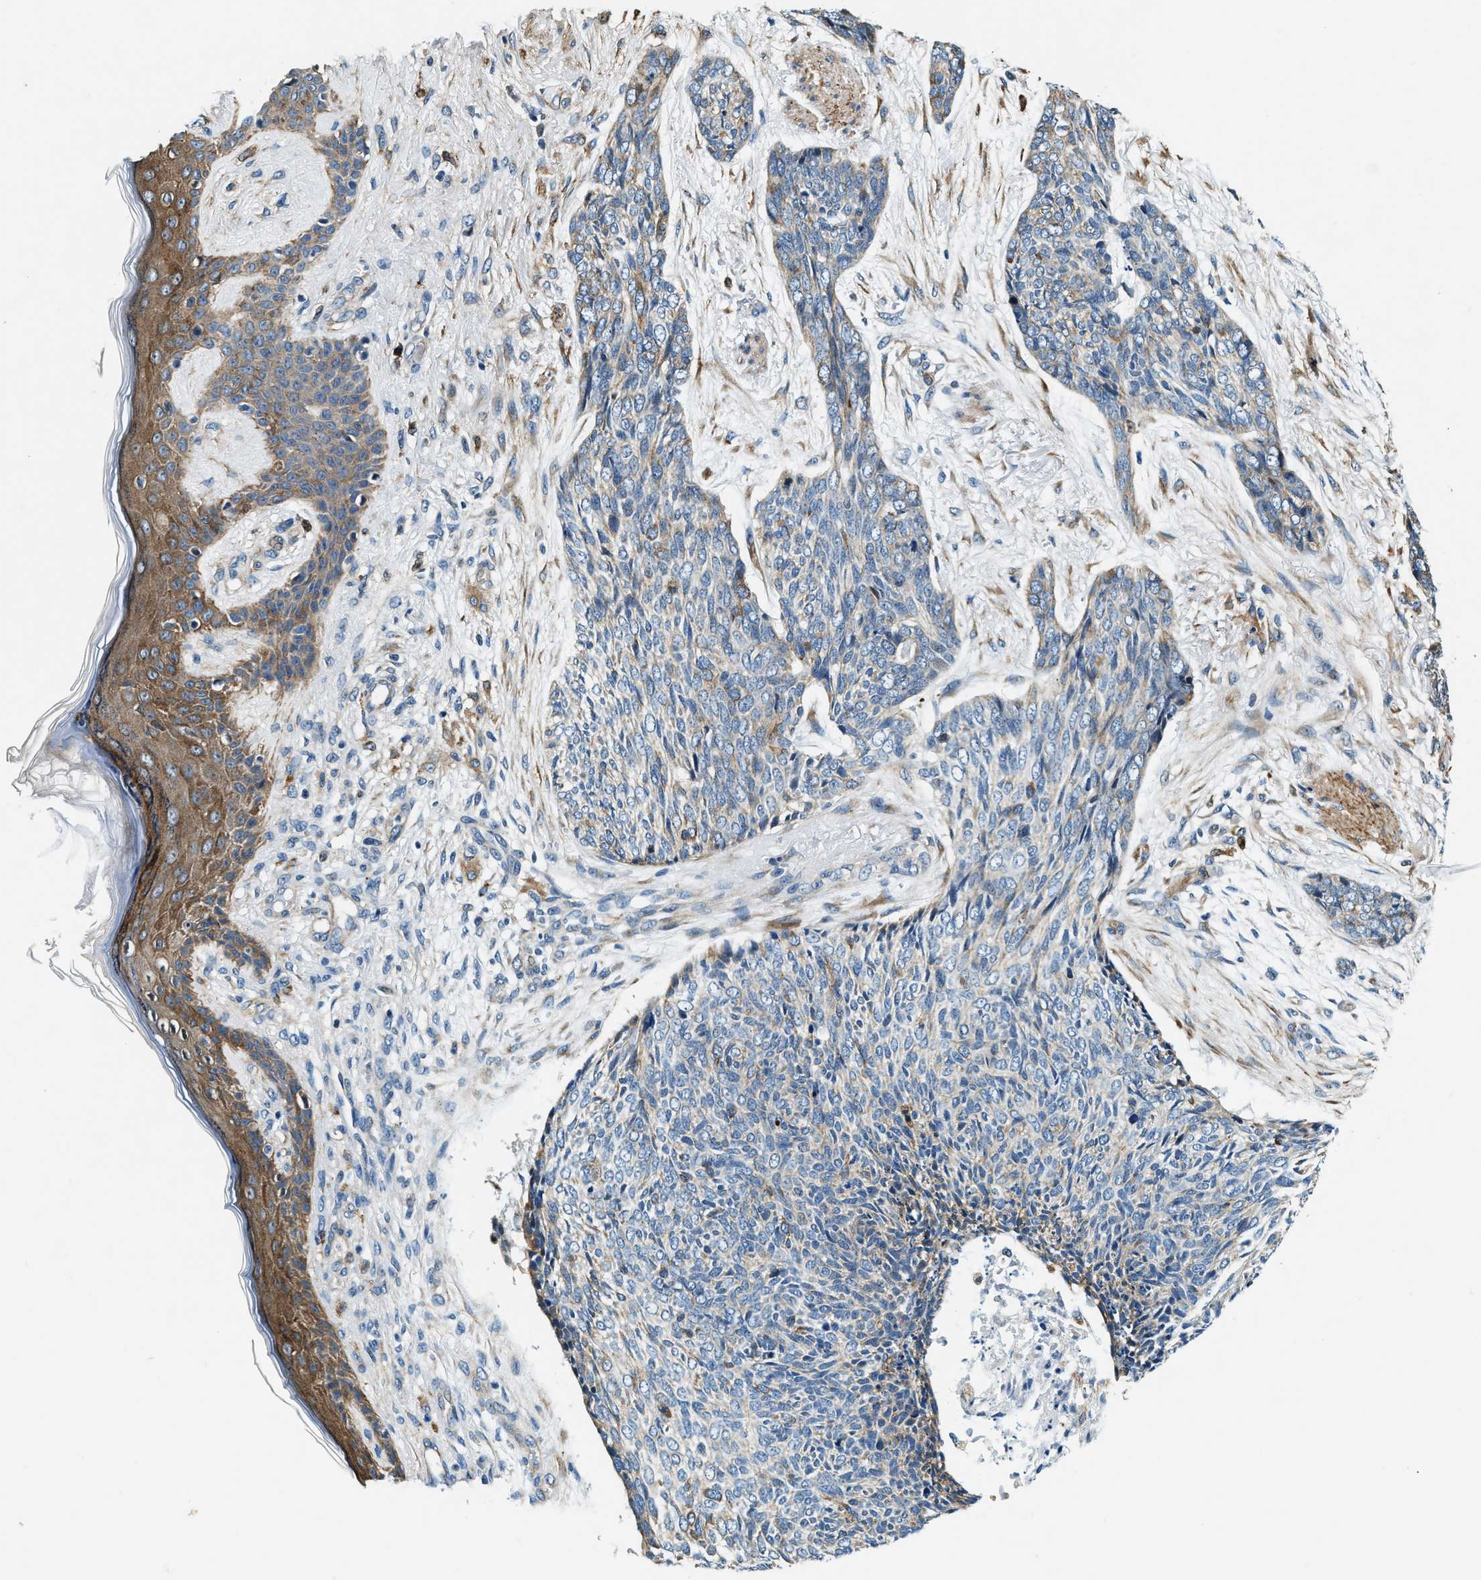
{"staining": {"intensity": "moderate", "quantity": "<25%", "location": "cytoplasmic/membranous"}, "tissue": "skin cancer", "cell_type": "Tumor cells", "image_type": "cancer", "snomed": [{"axis": "morphology", "description": "Basal cell carcinoma"}, {"axis": "topography", "description": "Skin"}], "caption": "Protein expression analysis of skin cancer (basal cell carcinoma) shows moderate cytoplasmic/membranous staining in approximately <25% of tumor cells. (DAB = brown stain, brightfield microscopy at high magnification).", "gene": "C2orf66", "patient": {"sex": "female", "age": 84}}